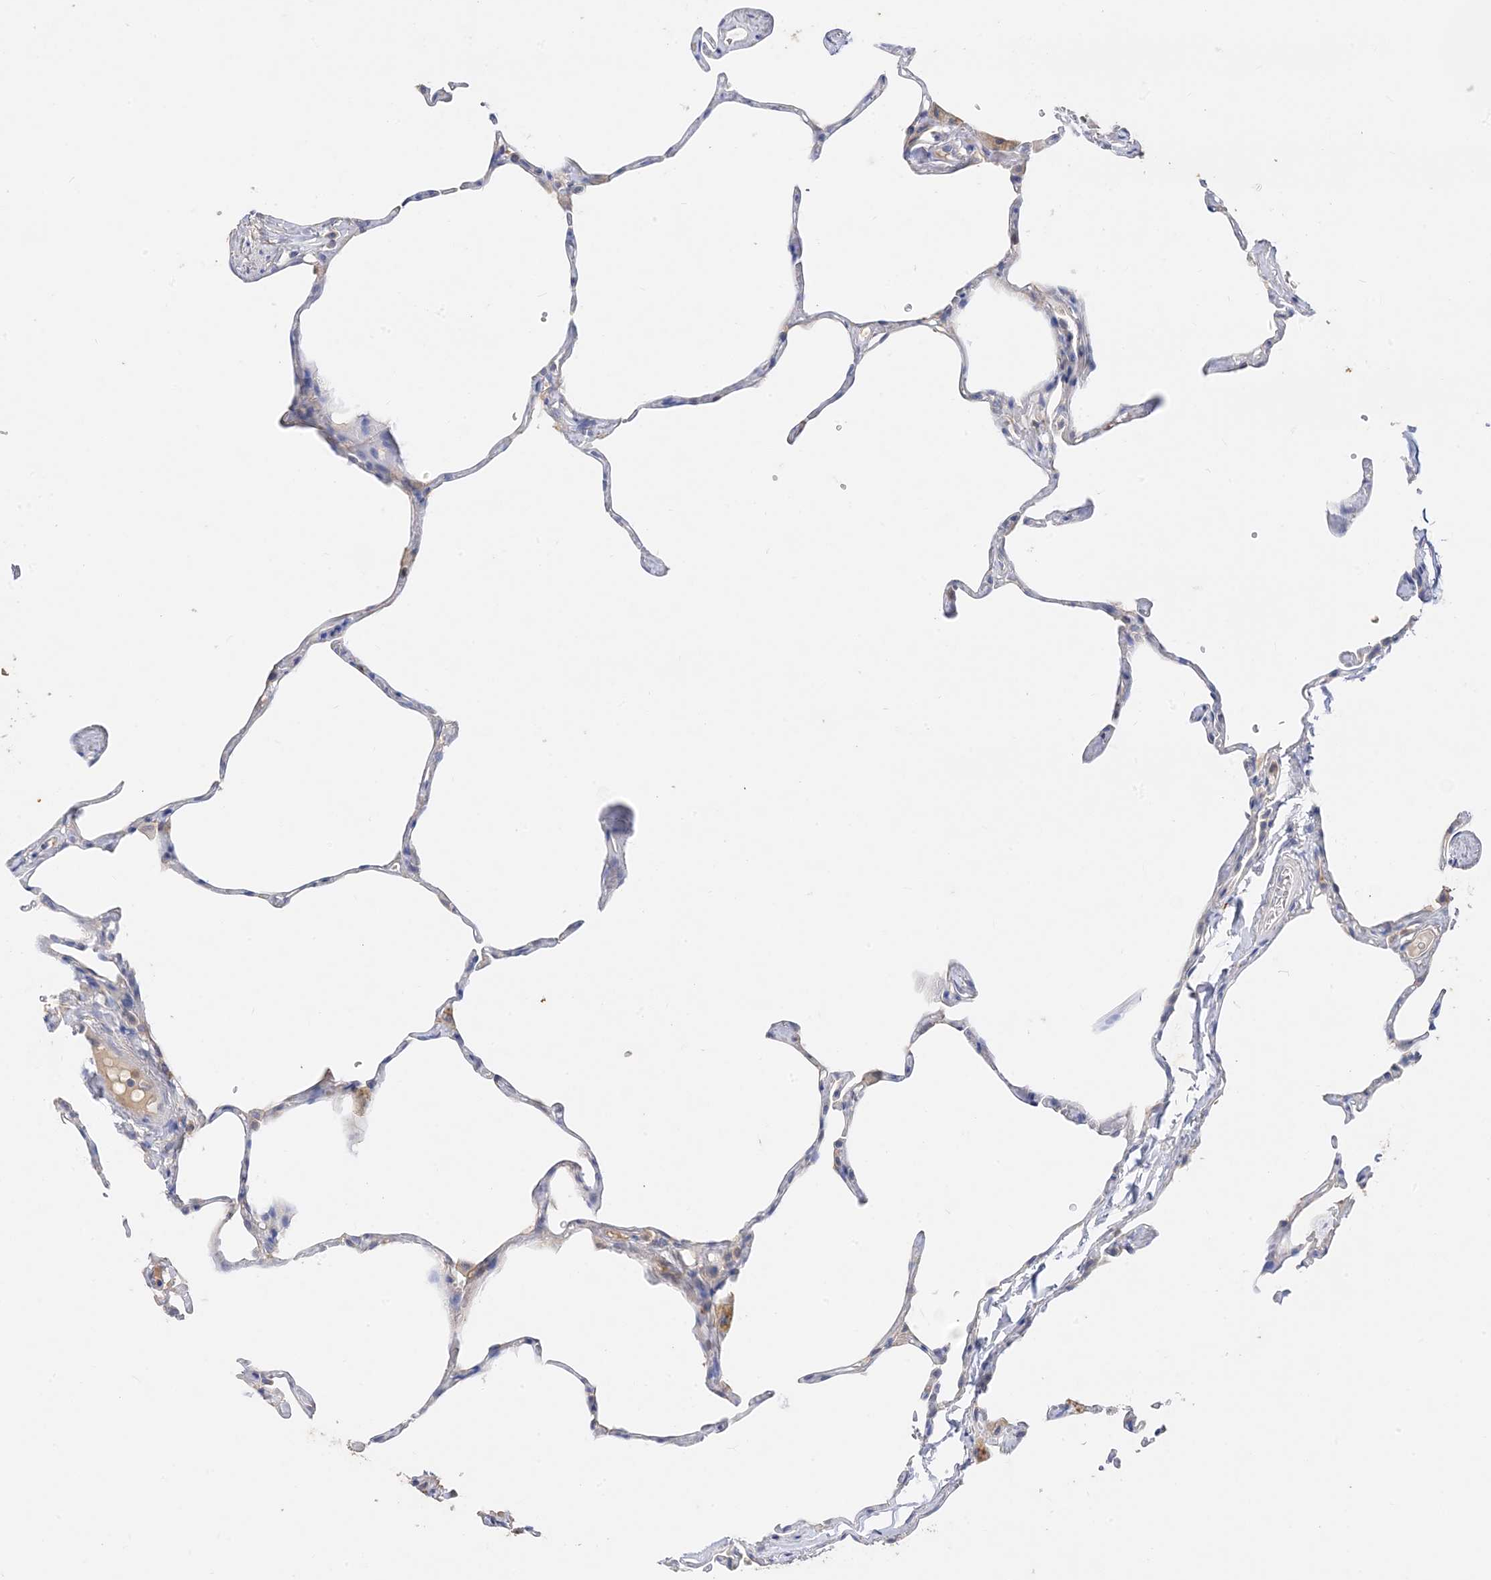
{"staining": {"intensity": "negative", "quantity": "none", "location": "none"}, "tissue": "lung", "cell_type": "Alveolar cells", "image_type": "normal", "snomed": [{"axis": "morphology", "description": "Normal tissue, NOS"}, {"axis": "topography", "description": "Lung"}], "caption": "The histopathology image demonstrates no staining of alveolar cells in benign lung. (Immunohistochemistry, brightfield microscopy, high magnification).", "gene": "ARV1", "patient": {"sex": "male", "age": 65}}